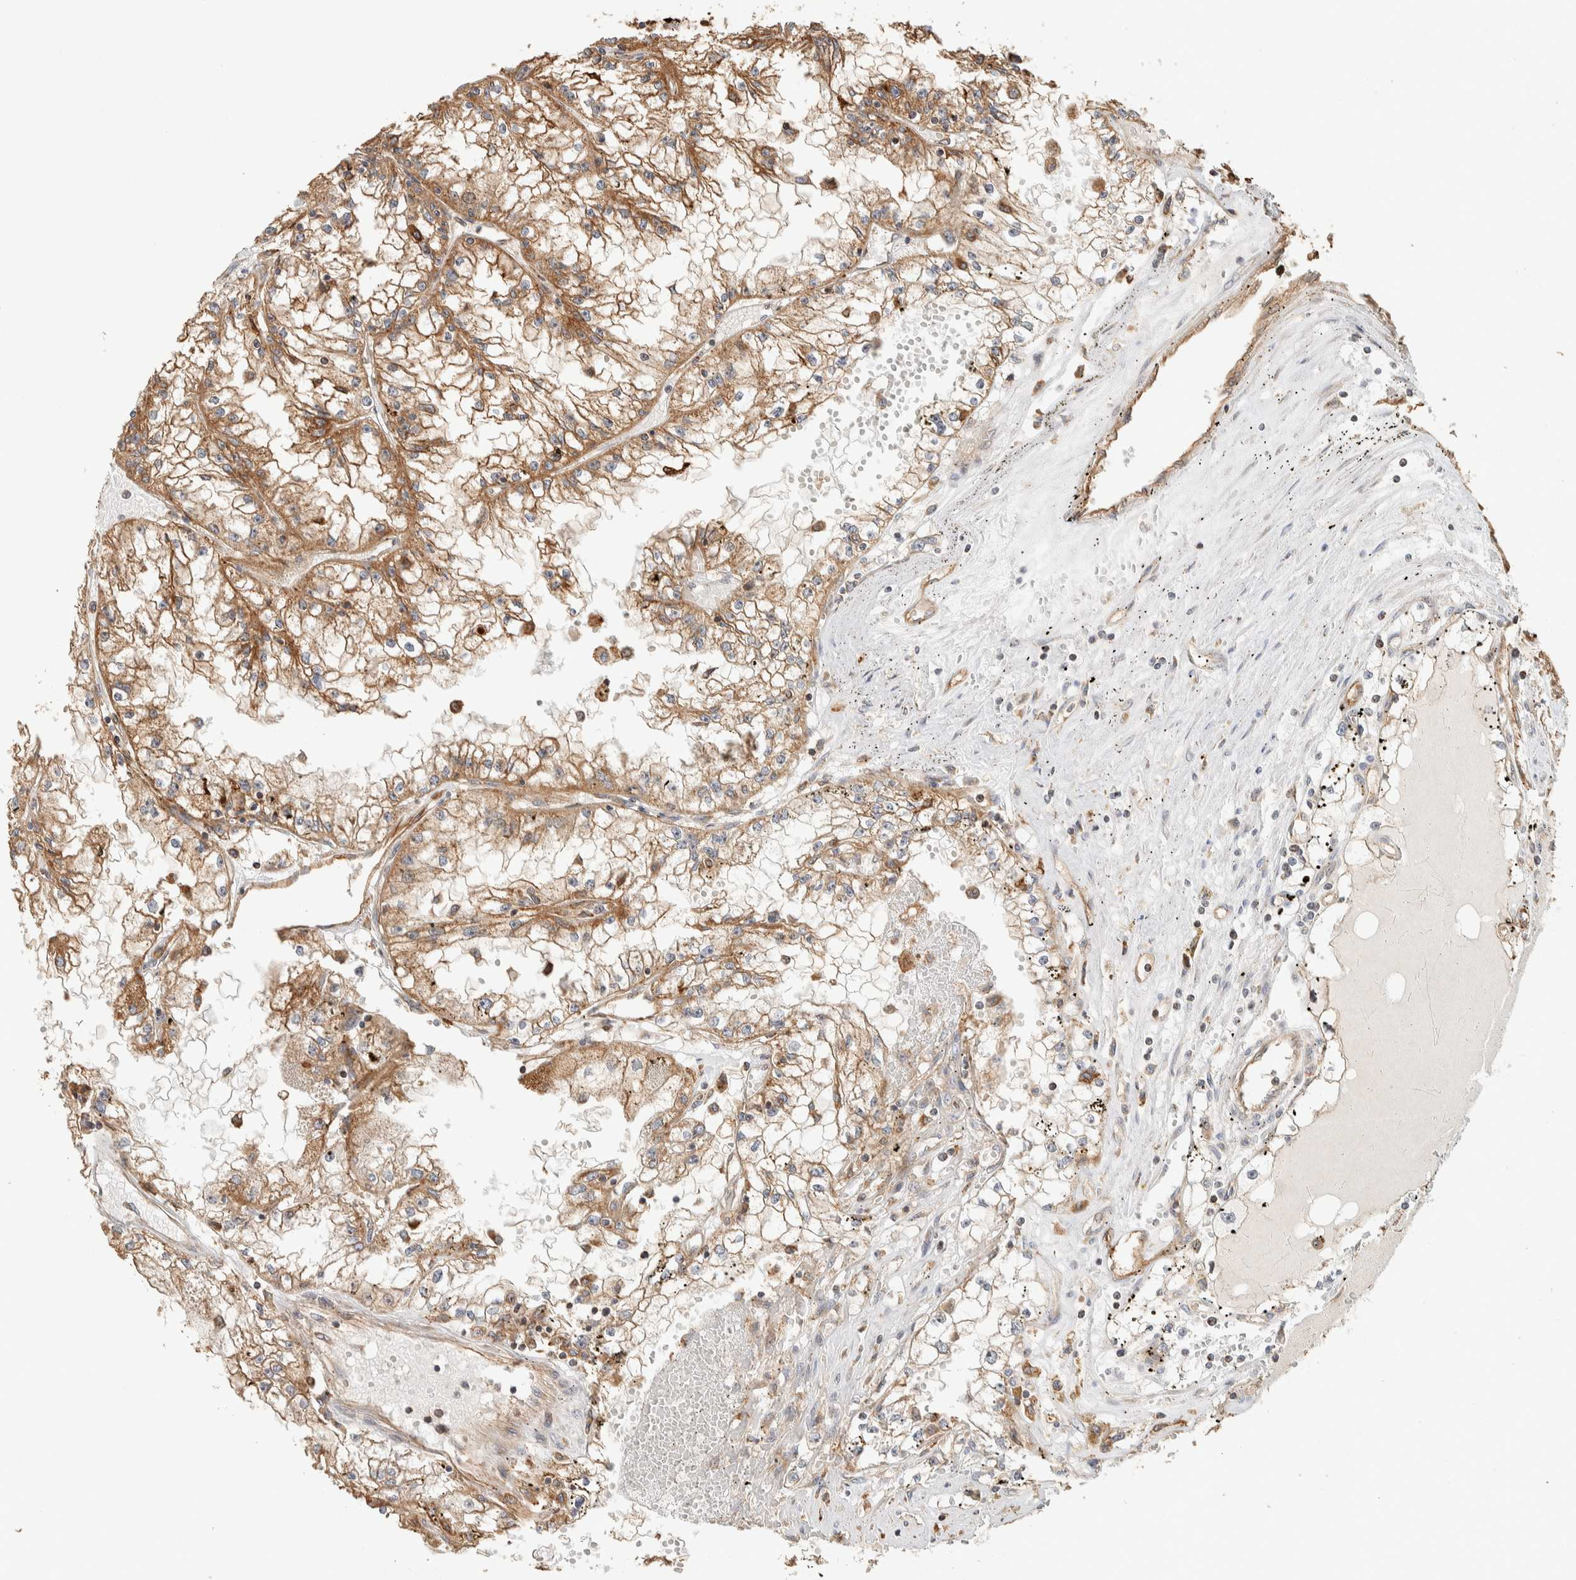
{"staining": {"intensity": "moderate", "quantity": ">75%", "location": "cytoplasmic/membranous"}, "tissue": "renal cancer", "cell_type": "Tumor cells", "image_type": "cancer", "snomed": [{"axis": "morphology", "description": "Adenocarcinoma, NOS"}, {"axis": "topography", "description": "Kidney"}], "caption": "The immunohistochemical stain shows moderate cytoplasmic/membranous expression in tumor cells of renal cancer (adenocarcinoma) tissue.", "gene": "KIF9", "patient": {"sex": "male", "age": 56}}